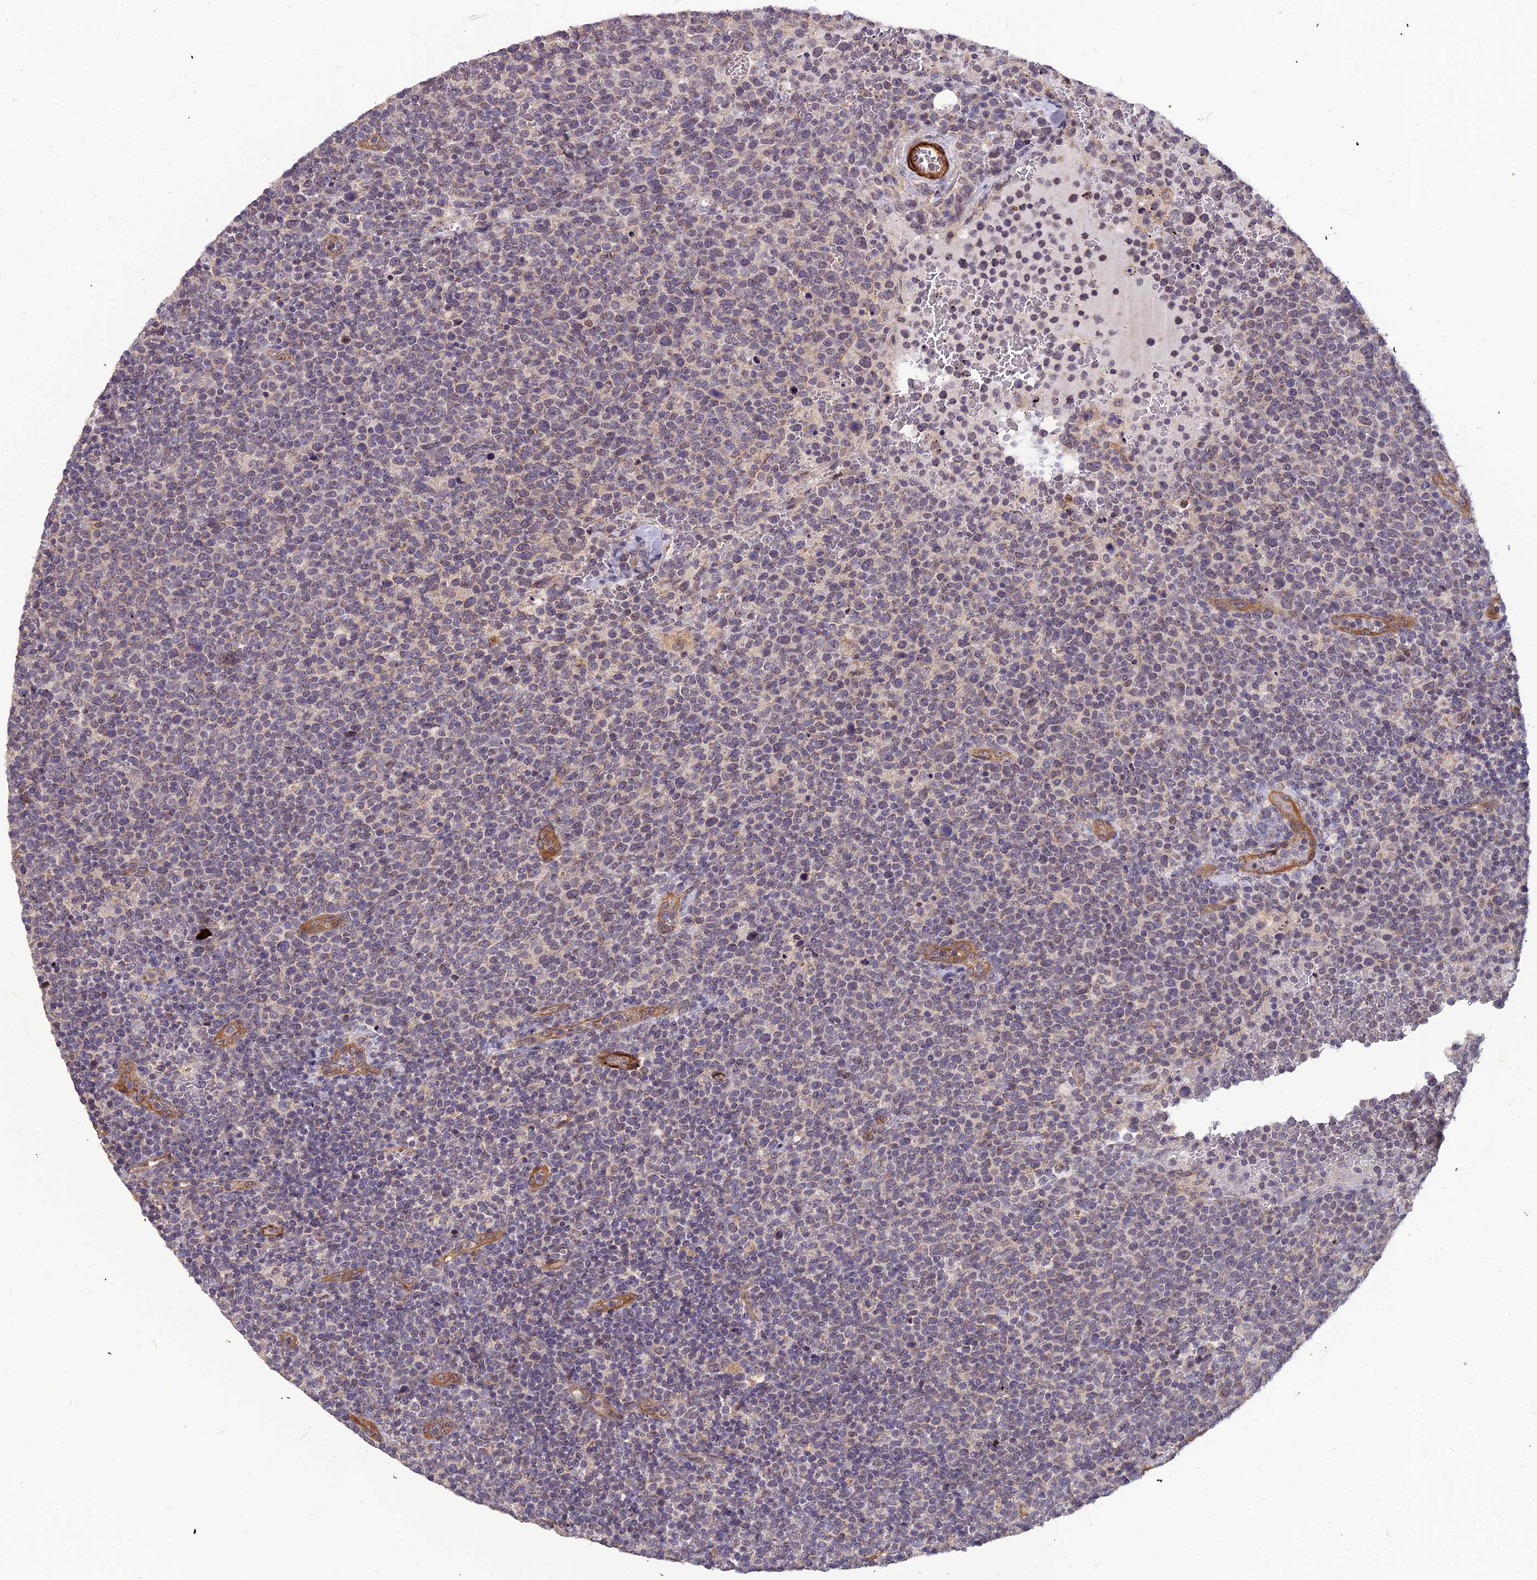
{"staining": {"intensity": "weak", "quantity": "25%-75%", "location": "cytoplasmic/membranous"}, "tissue": "lymphoma", "cell_type": "Tumor cells", "image_type": "cancer", "snomed": [{"axis": "morphology", "description": "Malignant lymphoma, non-Hodgkin's type, High grade"}, {"axis": "topography", "description": "Lymph node"}], "caption": "The immunohistochemical stain highlights weak cytoplasmic/membranous positivity in tumor cells of lymphoma tissue. Nuclei are stained in blue.", "gene": "LEKR1", "patient": {"sex": "male", "age": 61}}